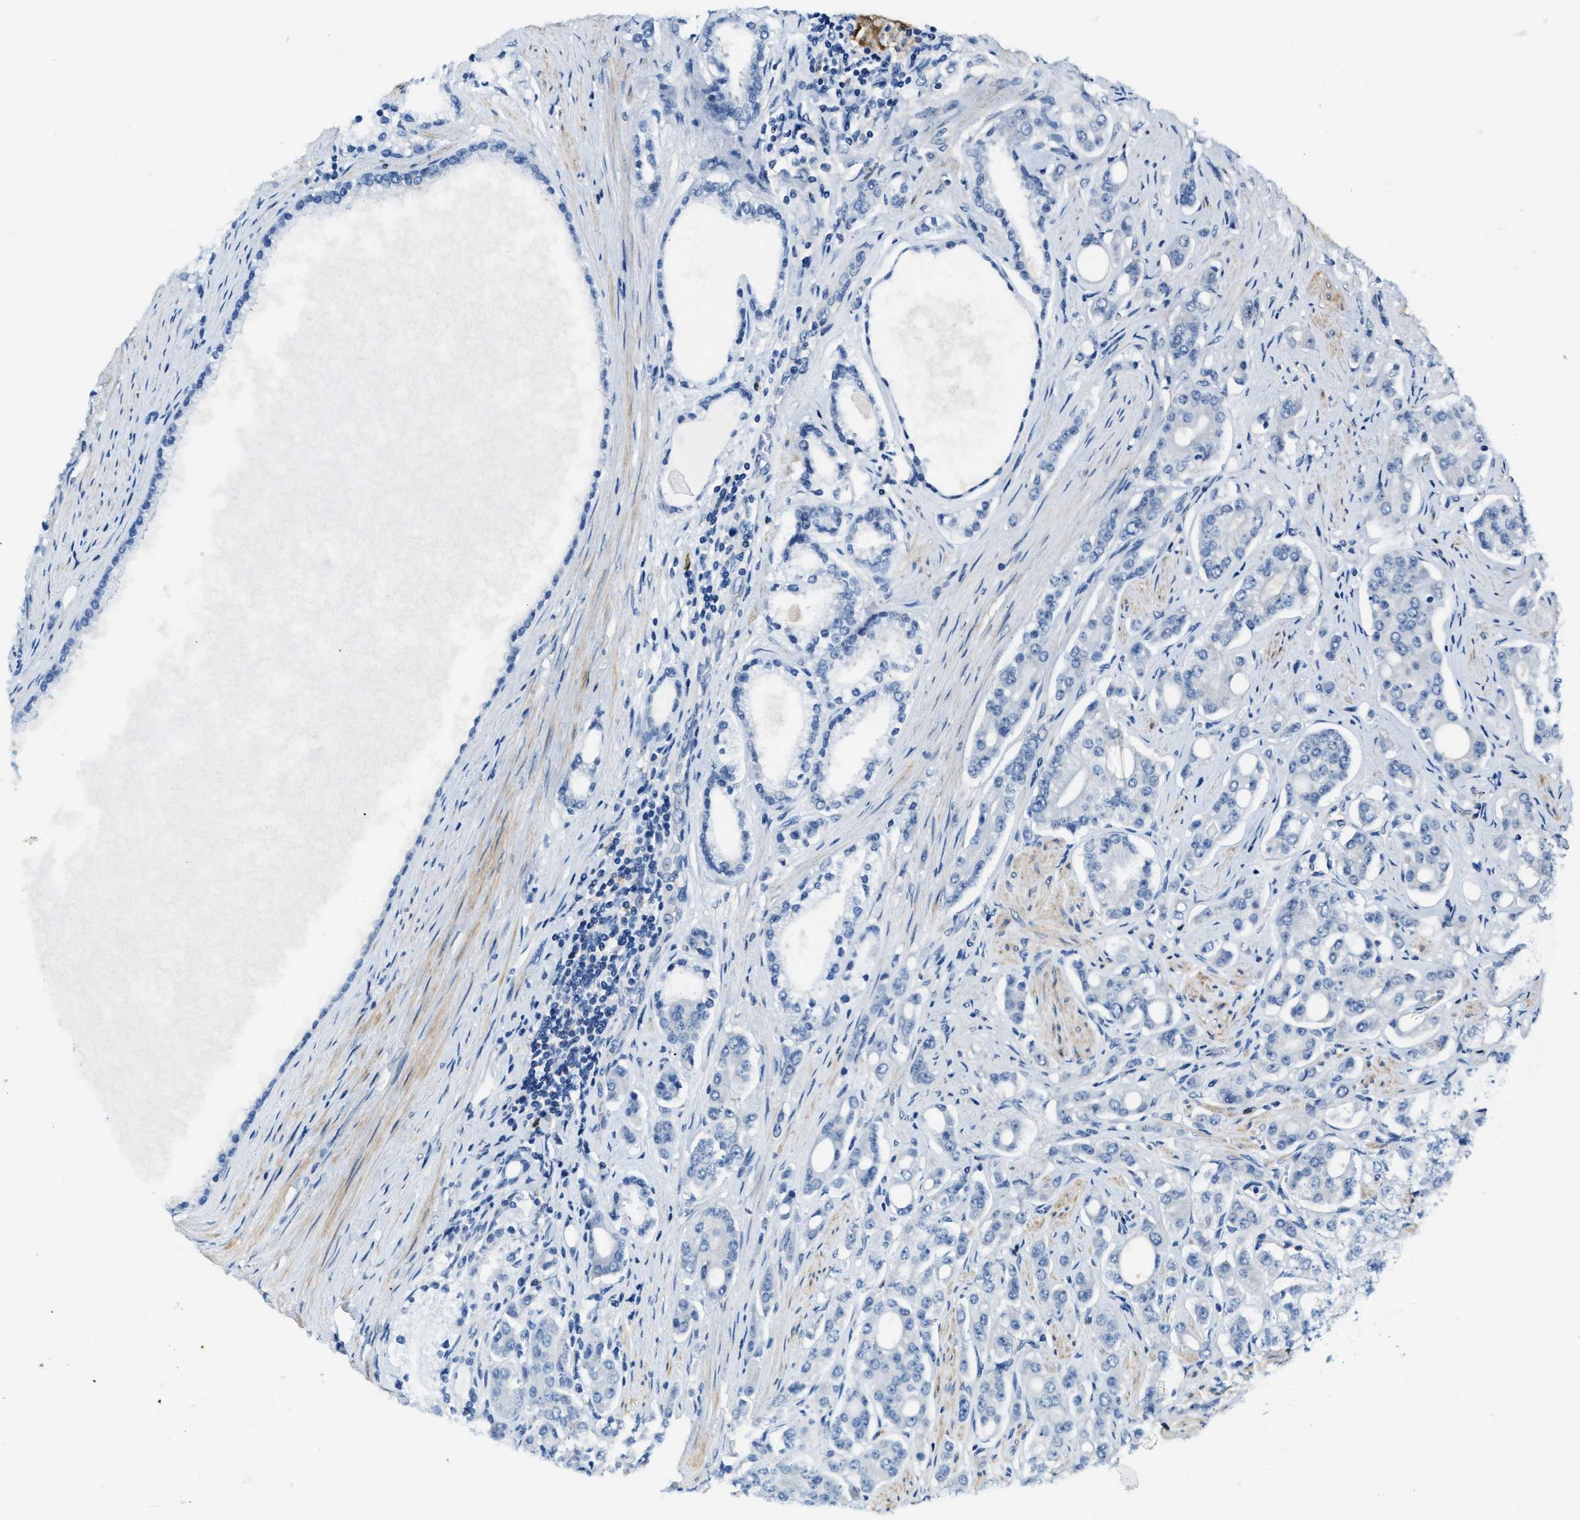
{"staining": {"intensity": "negative", "quantity": "none", "location": "none"}, "tissue": "prostate cancer", "cell_type": "Tumor cells", "image_type": "cancer", "snomed": [{"axis": "morphology", "description": "Adenocarcinoma, High grade"}, {"axis": "topography", "description": "Prostate"}], "caption": "This image is of prostate high-grade adenocarcinoma stained with immunohistochemistry (IHC) to label a protein in brown with the nuclei are counter-stained blue. There is no positivity in tumor cells.", "gene": "EIF2AK2", "patient": {"sex": "male", "age": 71}}